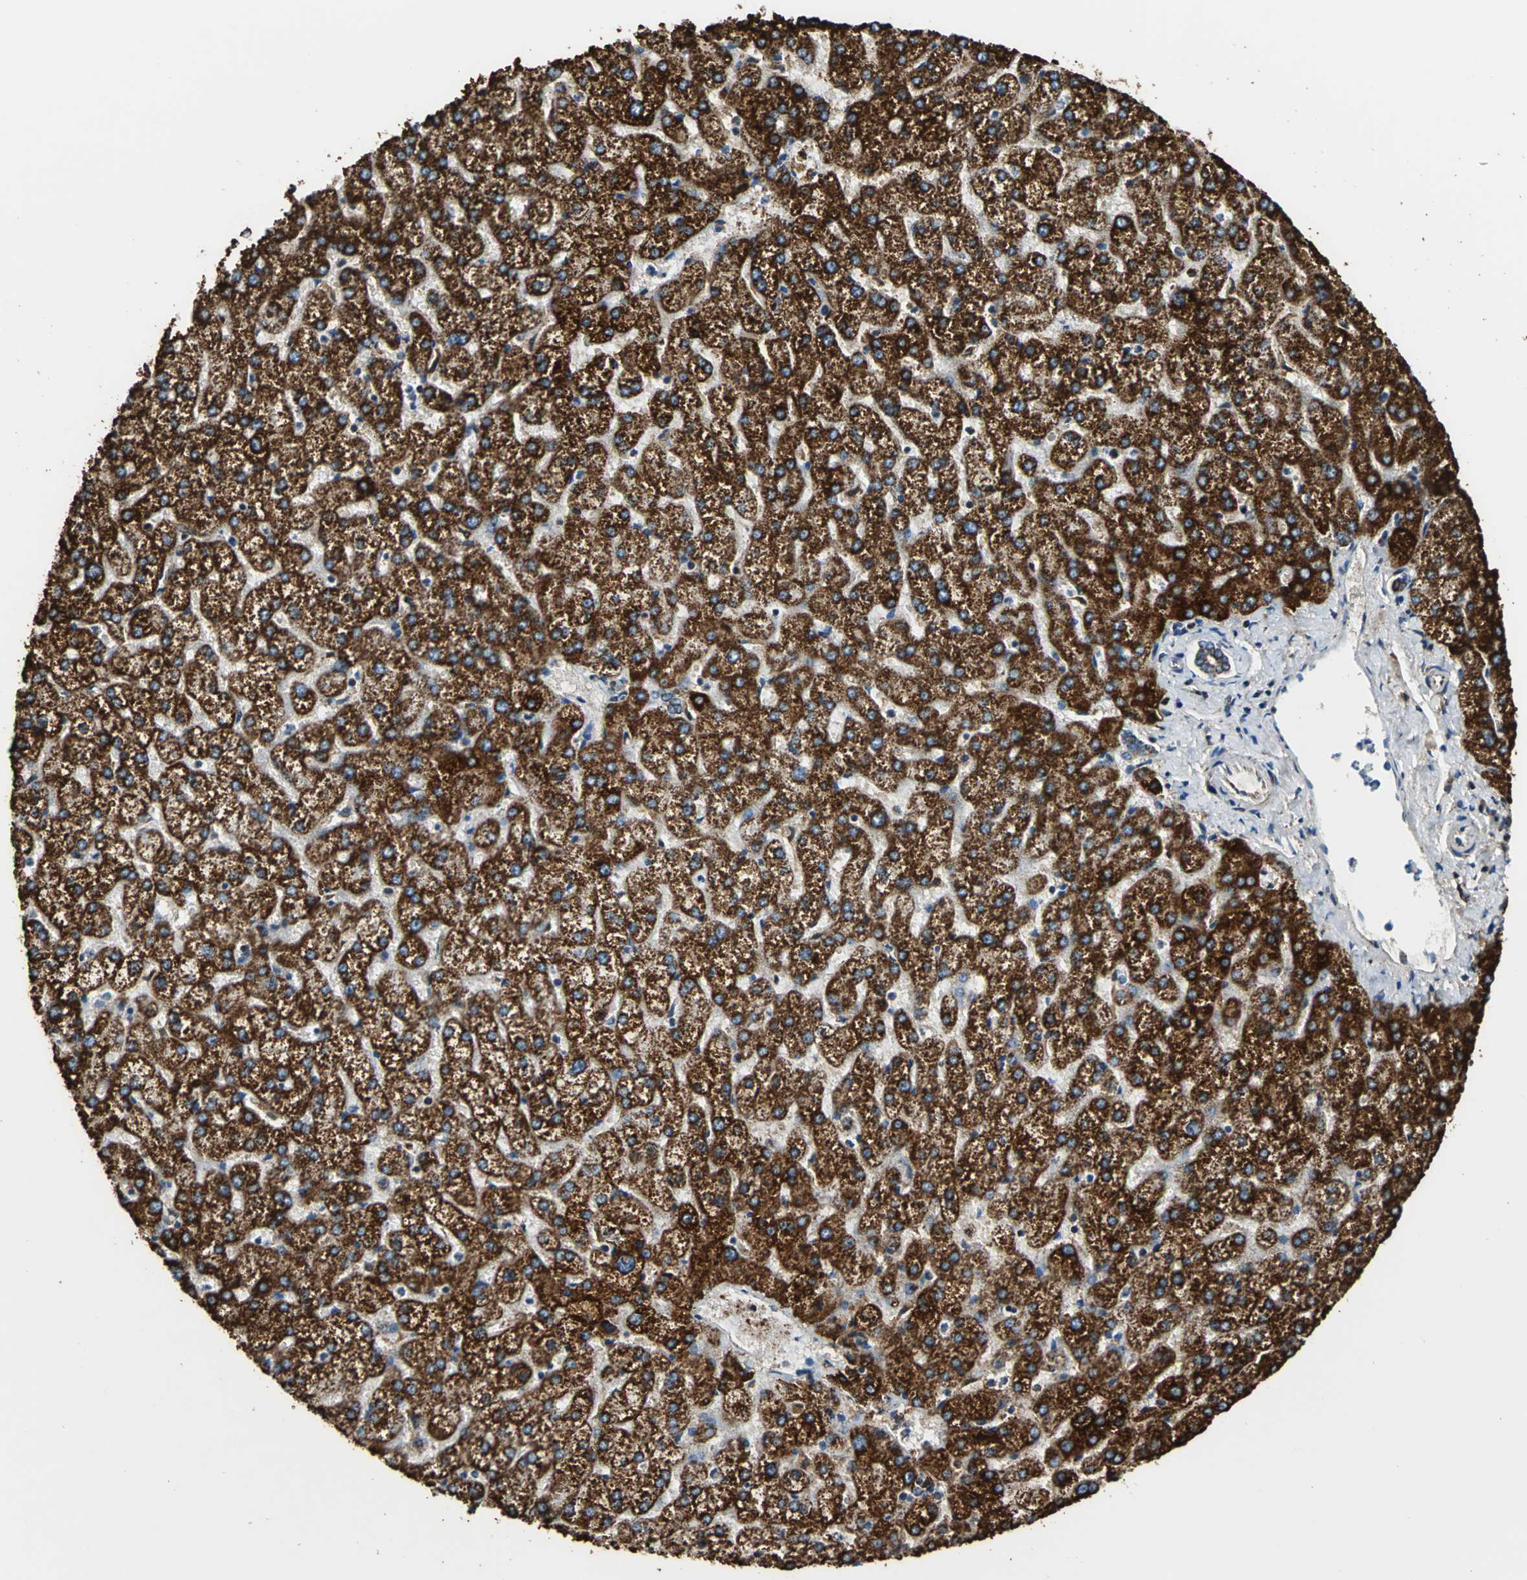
{"staining": {"intensity": "moderate", "quantity": ">75%", "location": "cytoplasmic/membranous"}, "tissue": "liver", "cell_type": "Cholangiocytes", "image_type": "normal", "snomed": [{"axis": "morphology", "description": "Normal tissue, NOS"}, {"axis": "topography", "description": "Liver"}], "caption": "Protein staining displays moderate cytoplasmic/membranous expression in approximately >75% of cholangiocytes in unremarkable liver.", "gene": "ECH1", "patient": {"sex": "female", "age": 32}}